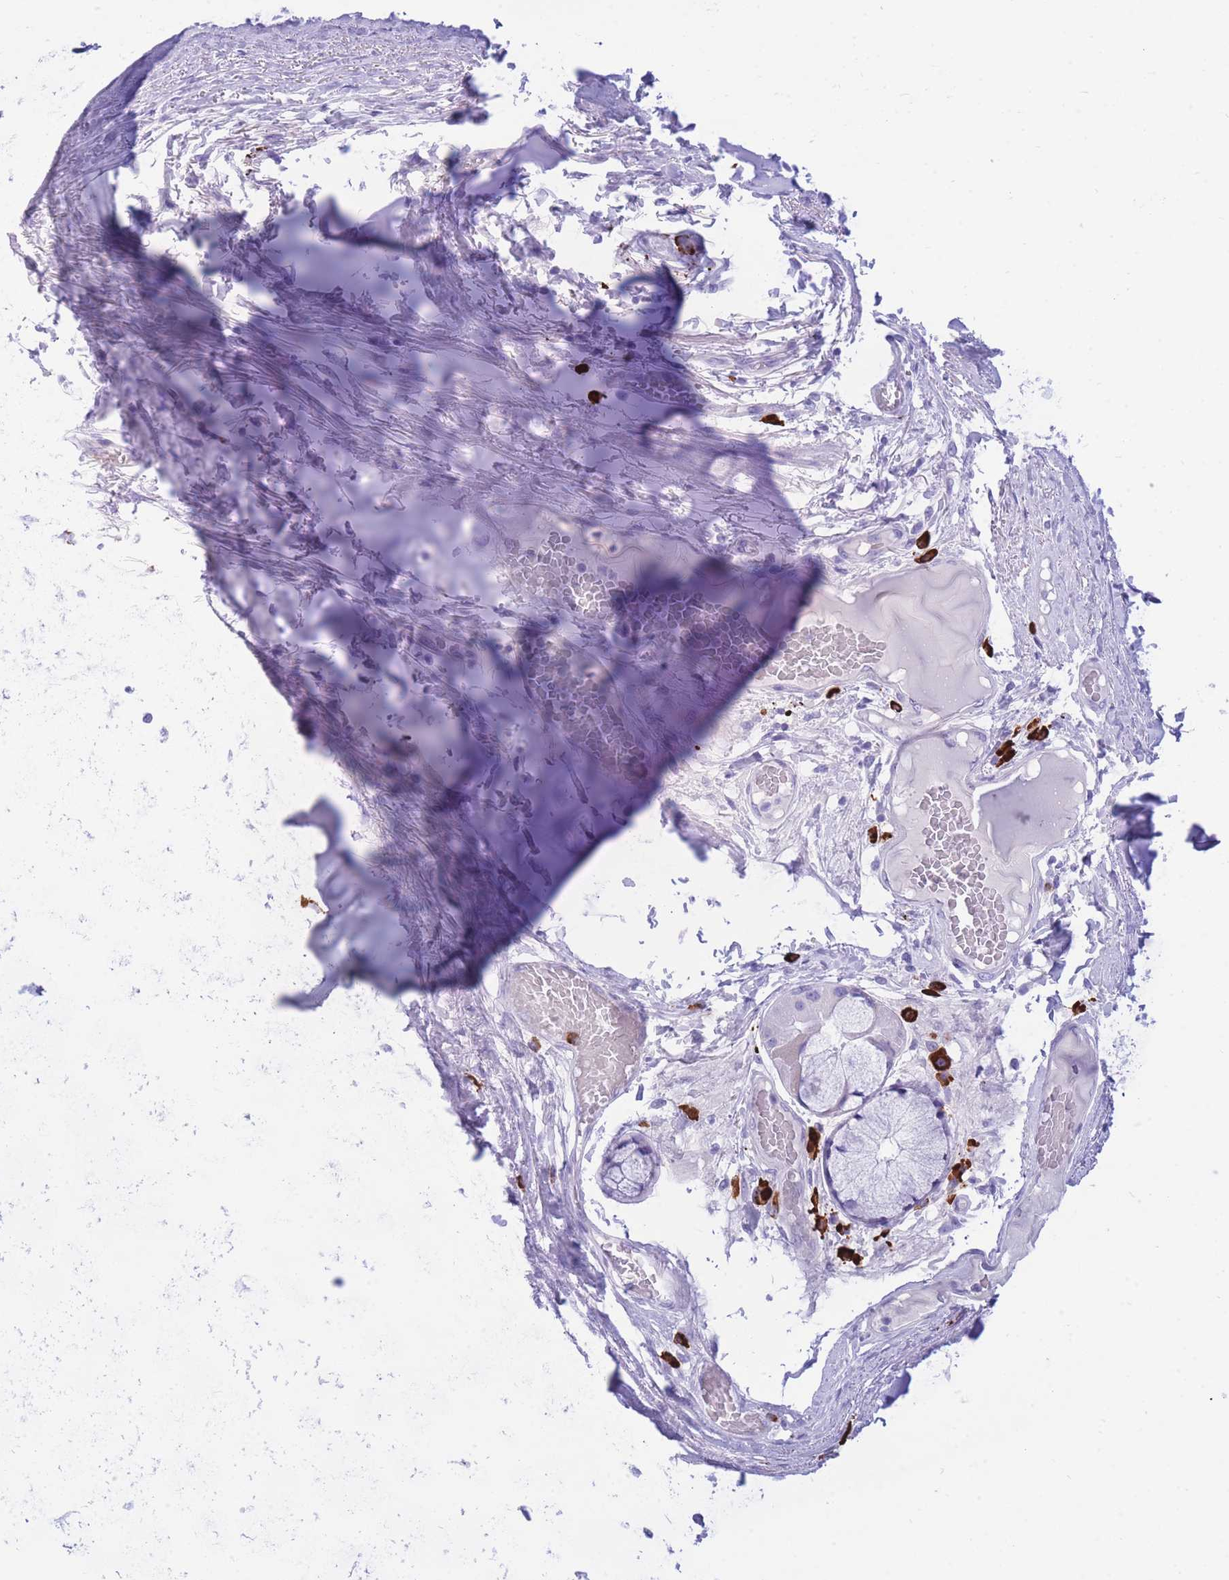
{"staining": {"intensity": "negative", "quantity": "none", "location": "none"}, "tissue": "adipose tissue", "cell_type": "Adipocytes", "image_type": "normal", "snomed": [{"axis": "morphology", "description": "Normal tissue, NOS"}, {"axis": "topography", "description": "Cartilage tissue"}, {"axis": "topography", "description": "Bronchus"}], "caption": "This micrograph is of normal adipose tissue stained with immunohistochemistry to label a protein in brown with the nuclei are counter-stained blue. There is no expression in adipocytes.", "gene": "ZFP62", "patient": {"sex": "male", "age": 56}}